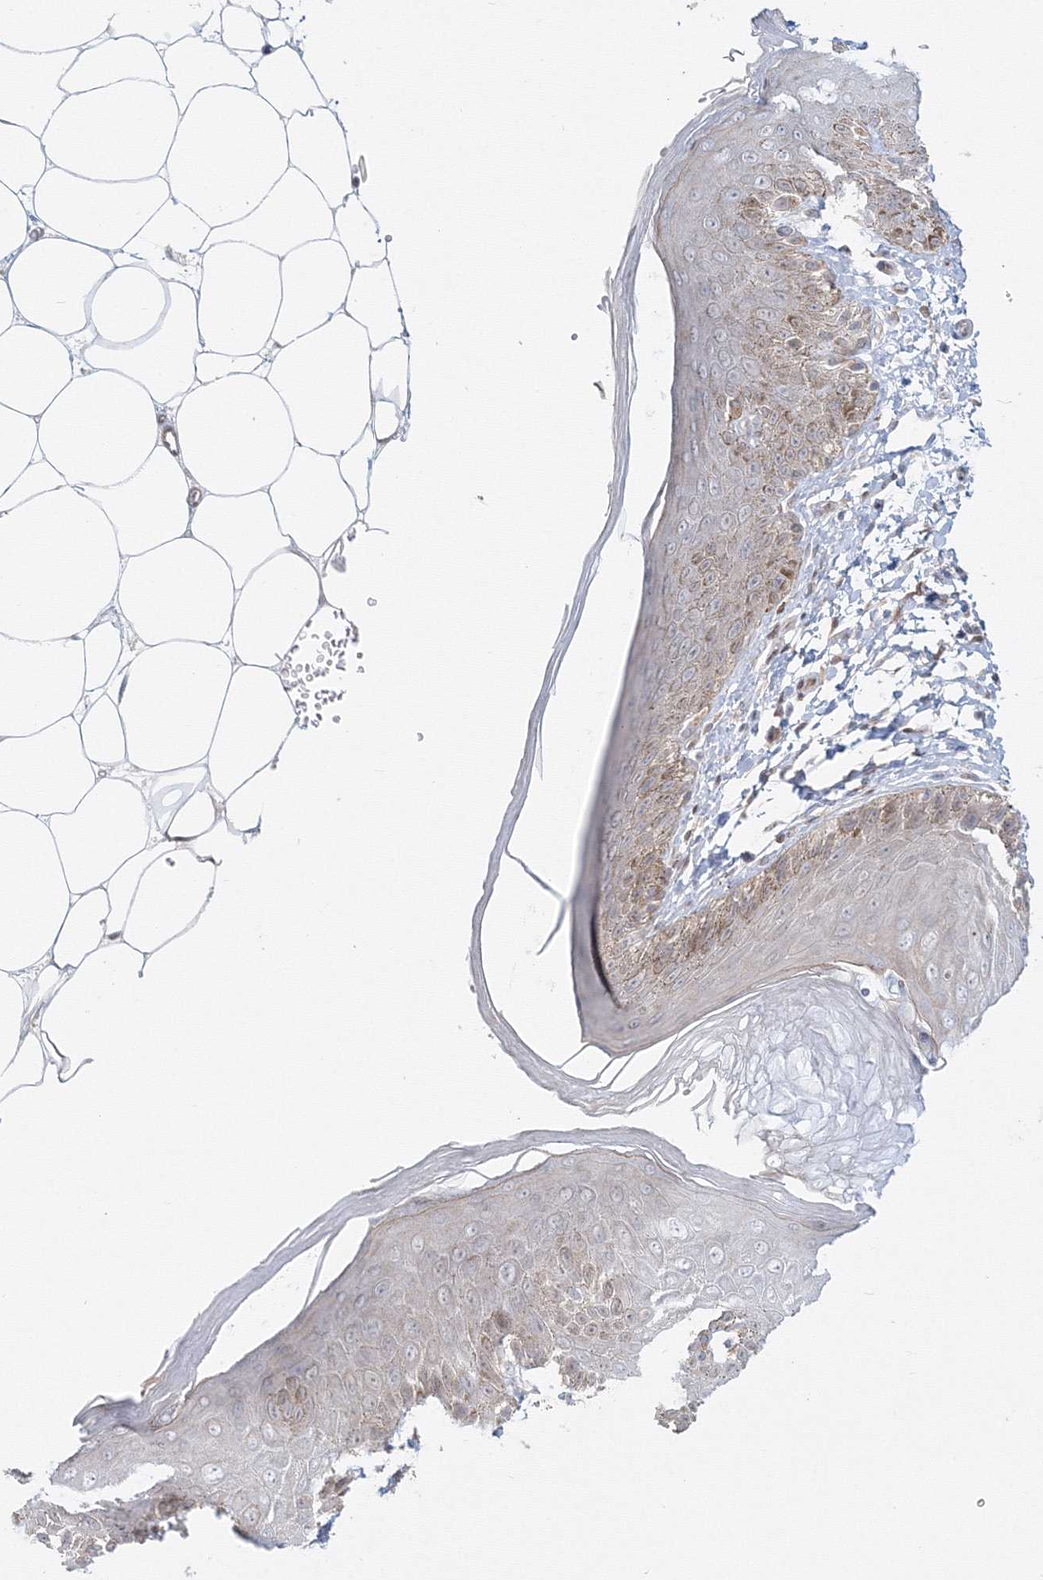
{"staining": {"intensity": "moderate", "quantity": "25%-75%", "location": "cytoplasmic/membranous,nuclear"}, "tissue": "skin", "cell_type": "Epidermal cells", "image_type": "normal", "snomed": [{"axis": "morphology", "description": "Normal tissue, NOS"}, {"axis": "topography", "description": "Anal"}], "caption": "About 25%-75% of epidermal cells in unremarkable human skin reveal moderate cytoplasmic/membranous,nuclear protein staining as visualized by brown immunohistochemical staining.", "gene": "ARHGAP21", "patient": {"sex": "male", "age": 44}}